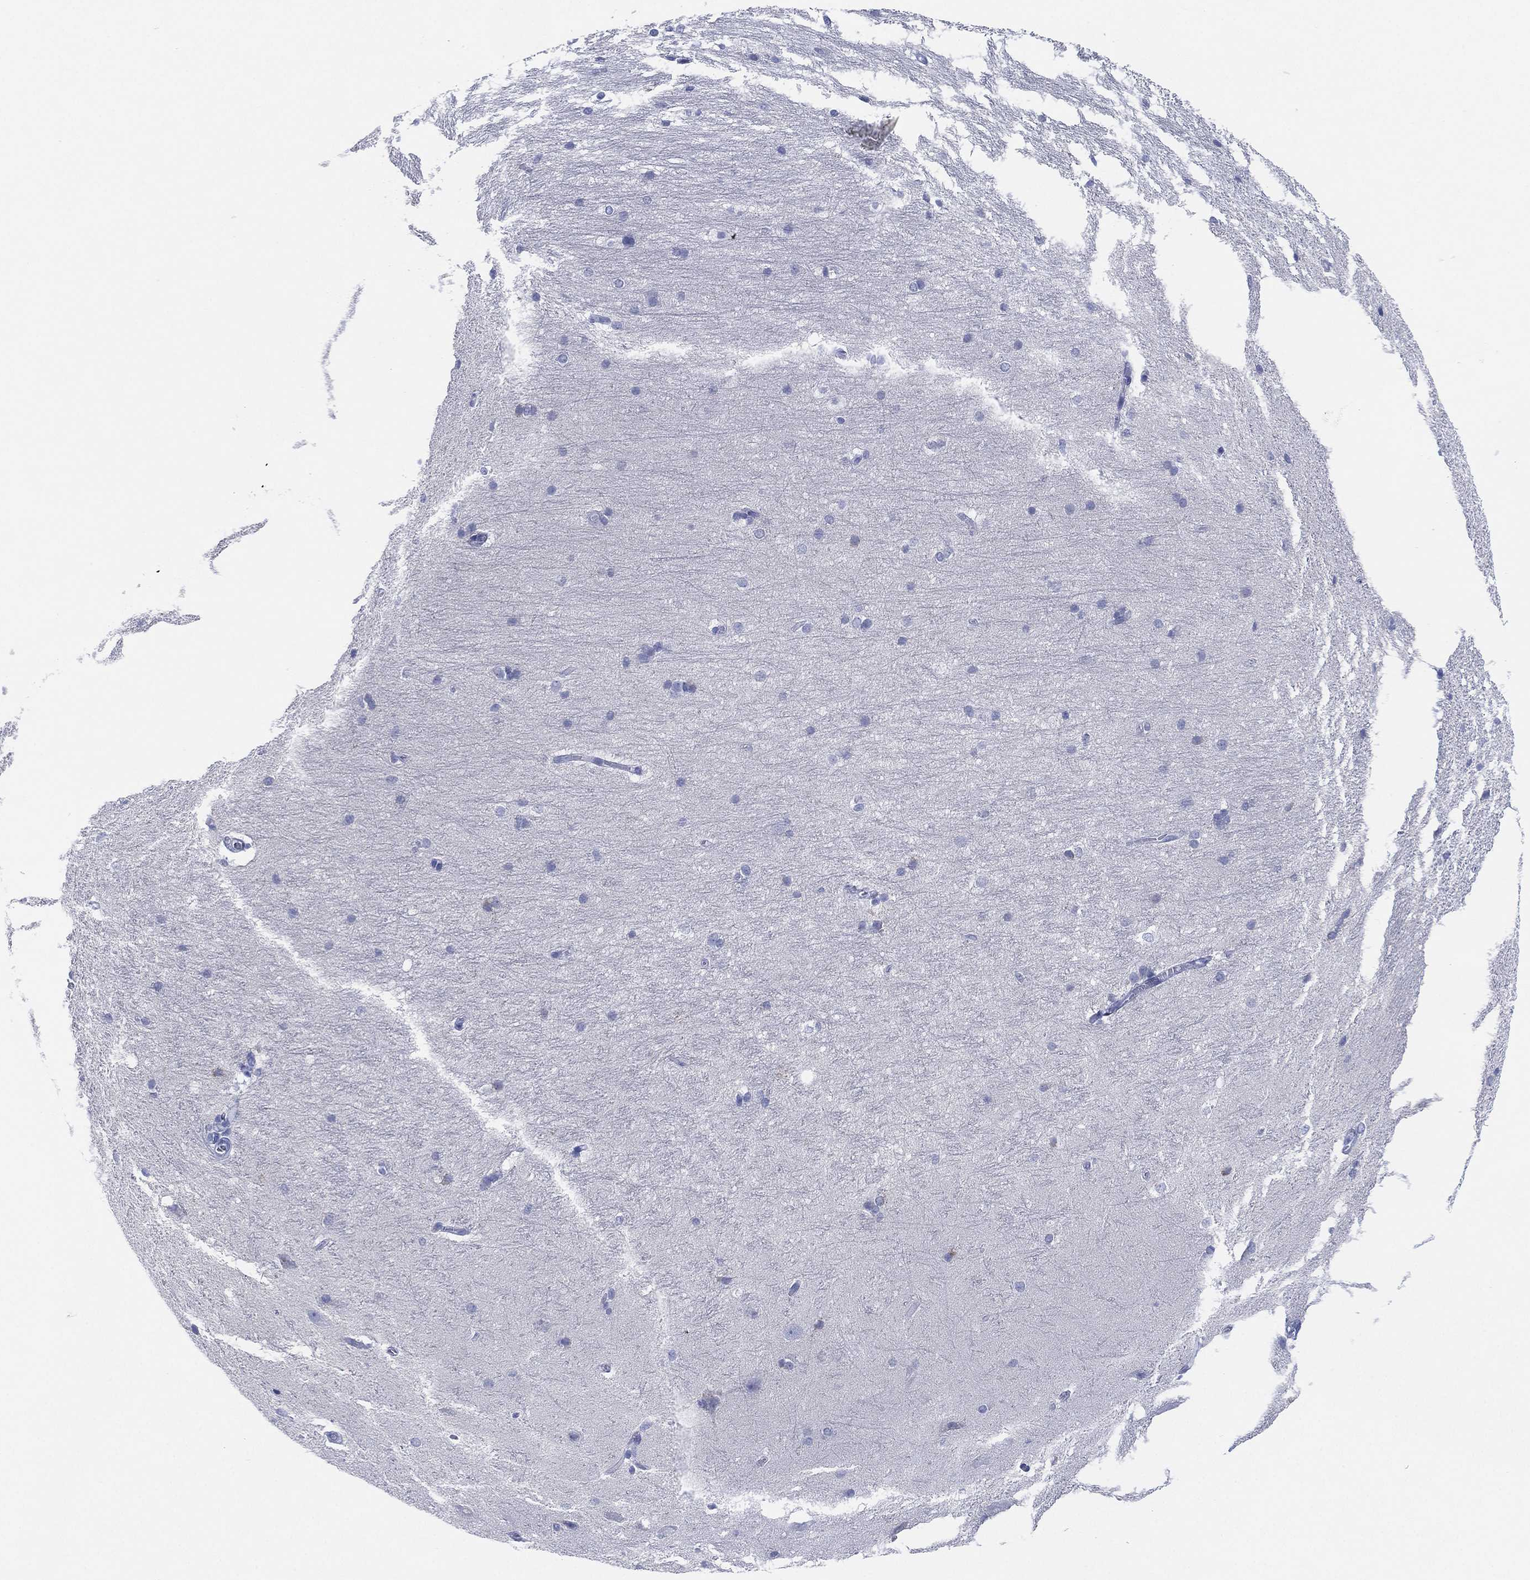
{"staining": {"intensity": "negative", "quantity": "none", "location": "none"}, "tissue": "hippocampus", "cell_type": "Glial cells", "image_type": "normal", "snomed": [{"axis": "morphology", "description": "Normal tissue, NOS"}, {"axis": "topography", "description": "Cerebral cortex"}, {"axis": "topography", "description": "Hippocampus"}], "caption": "A micrograph of hippocampus stained for a protein demonstrates no brown staining in glial cells.", "gene": "SLC9C2", "patient": {"sex": "female", "age": 19}}